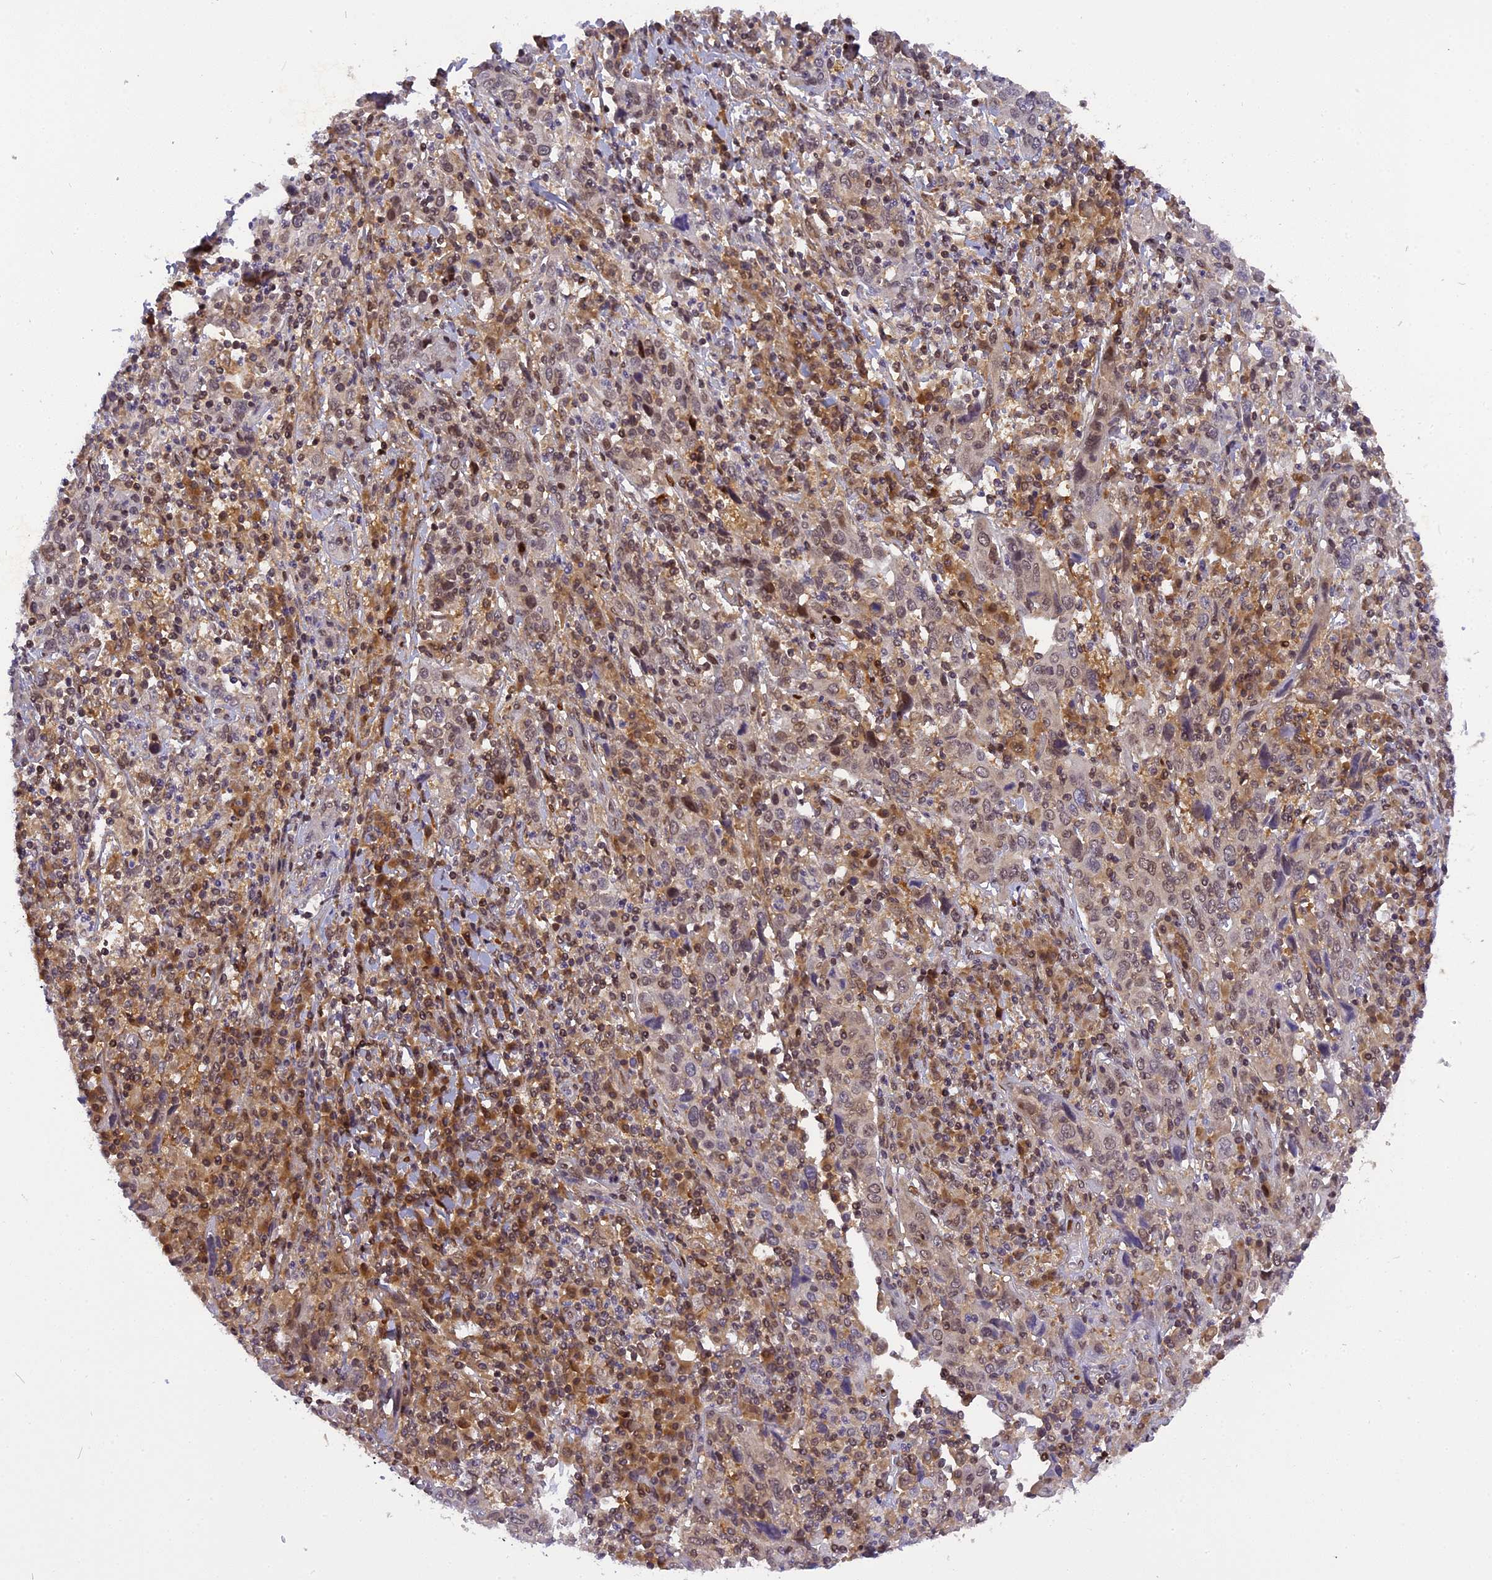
{"staining": {"intensity": "moderate", "quantity": "<25%", "location": "cytoplasmic/membranous,nuclear"}, "tissue": "cervical cancer", "cell_type": "Tumor cells", "image_type": "cancer", "snomed": [{"axis": "morphology", "description": "Squamous cell carcinoma, NOS"}, {"axis": "topography", "description": "Cervix"}], "caption": "Squamous cell carcinoma (cervical) stained for a protein (brown) reveals moderate cytoplasmic/membranous and nuclear positive staining in approximately <25% of tumor cells.", "gene": "RABGGTA", "patient": {"sex": "female", "age": 46}}